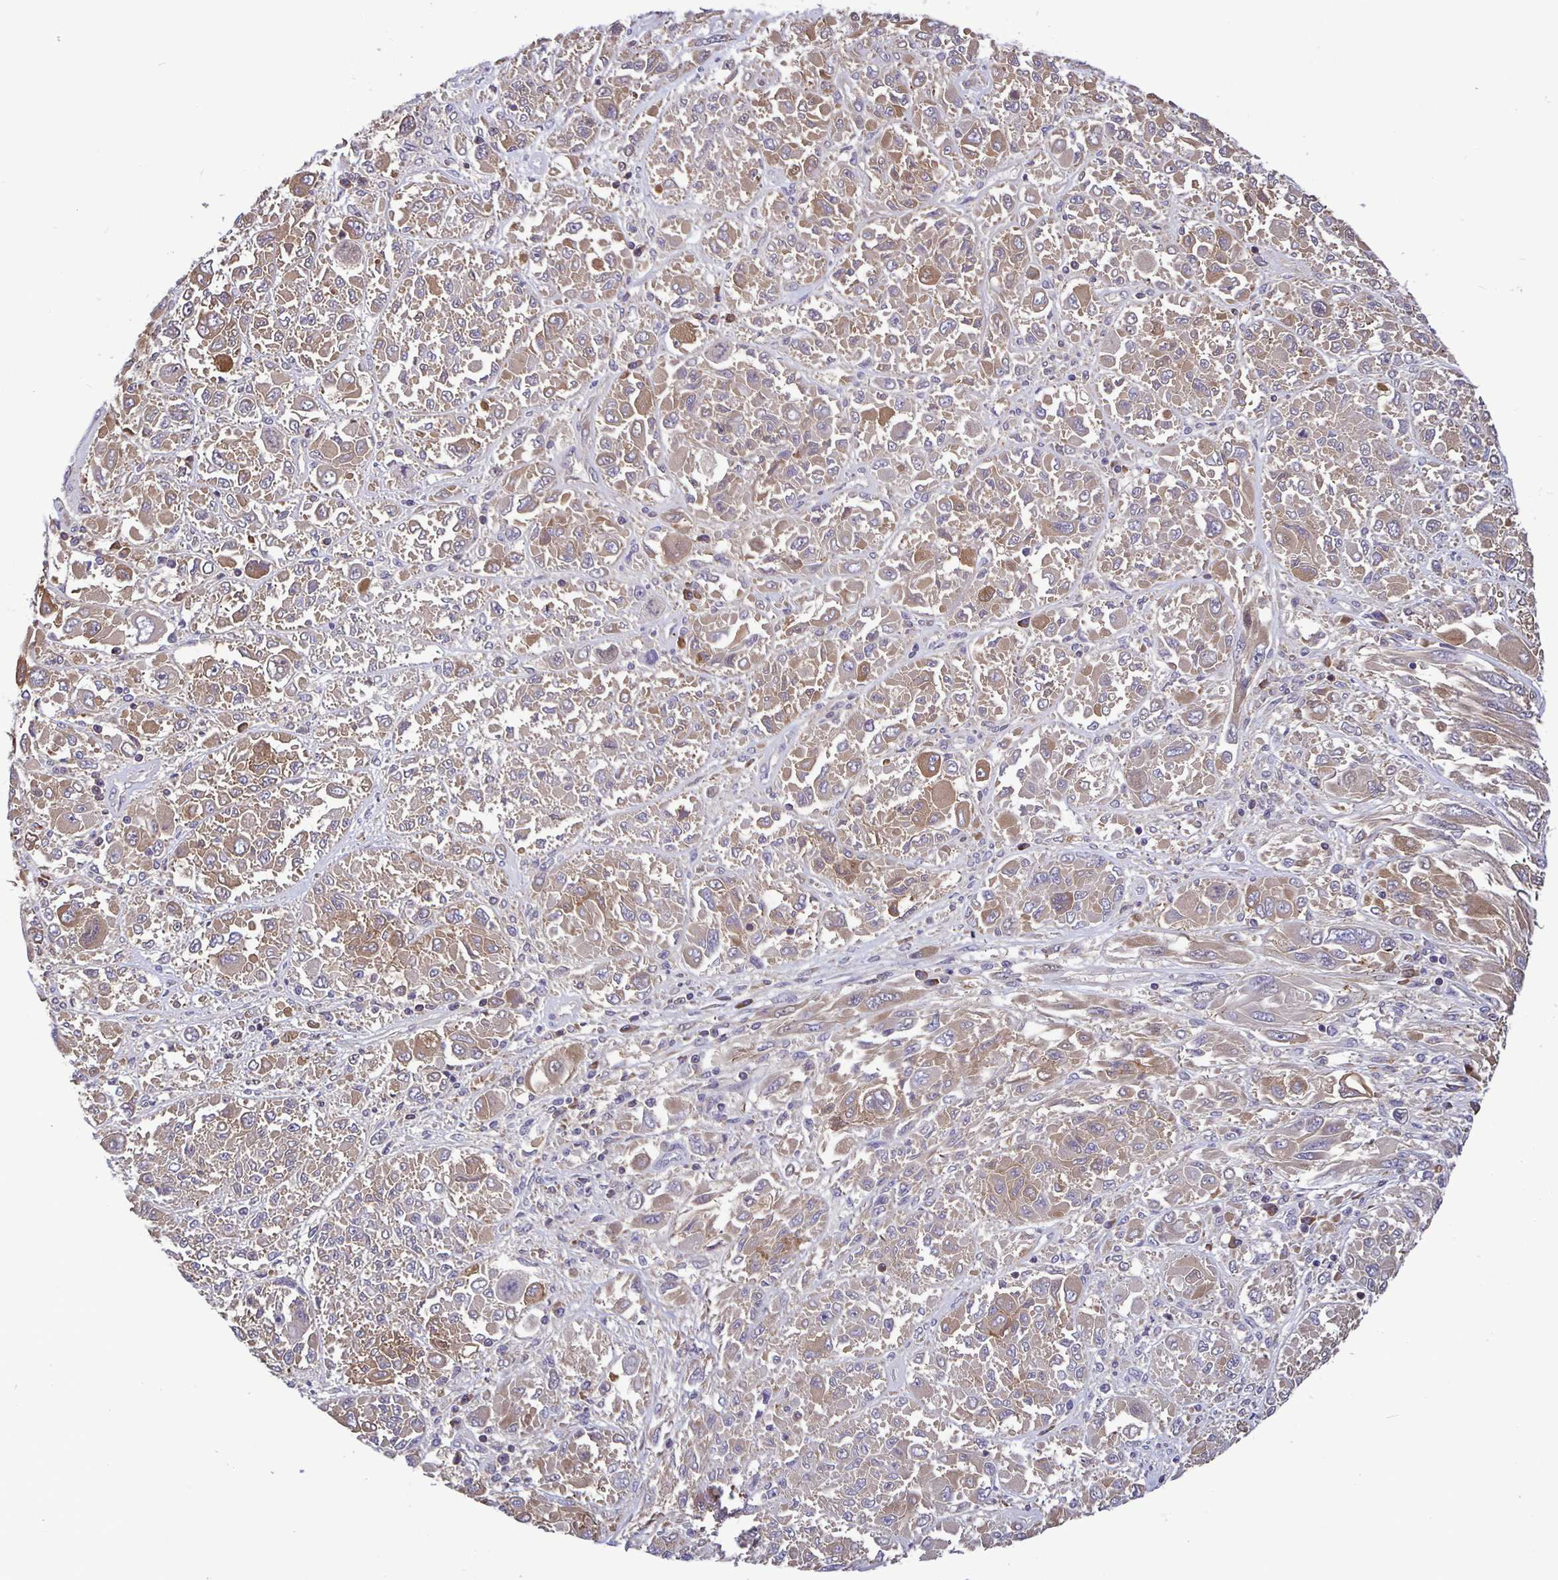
{"staining": {"intensity": "weak", "quantity": ">75%", "location": "cytoplasmic/membranous"}, "tissue": "melanoma", "cell_type": "Tumor cells", "image_type": "cancer", "snomed": [{"axis": "morphology", "description": "Malignant melanoma, NOS"}, {"axis": "topography", "description": "Skin"}], "caption": "High-magnification brightfield microscopy of malignant melanoma stained with DAB (3,3'-diaminobenzidine) (brown) and counterstained with hematoxylin (blue). tumor cells exhibit weak cytoplasmic/membranous expression is identified in approximately>75% of cells.", "gene": "FEM1C", "patient": {"sex": "female", "age": 91}}